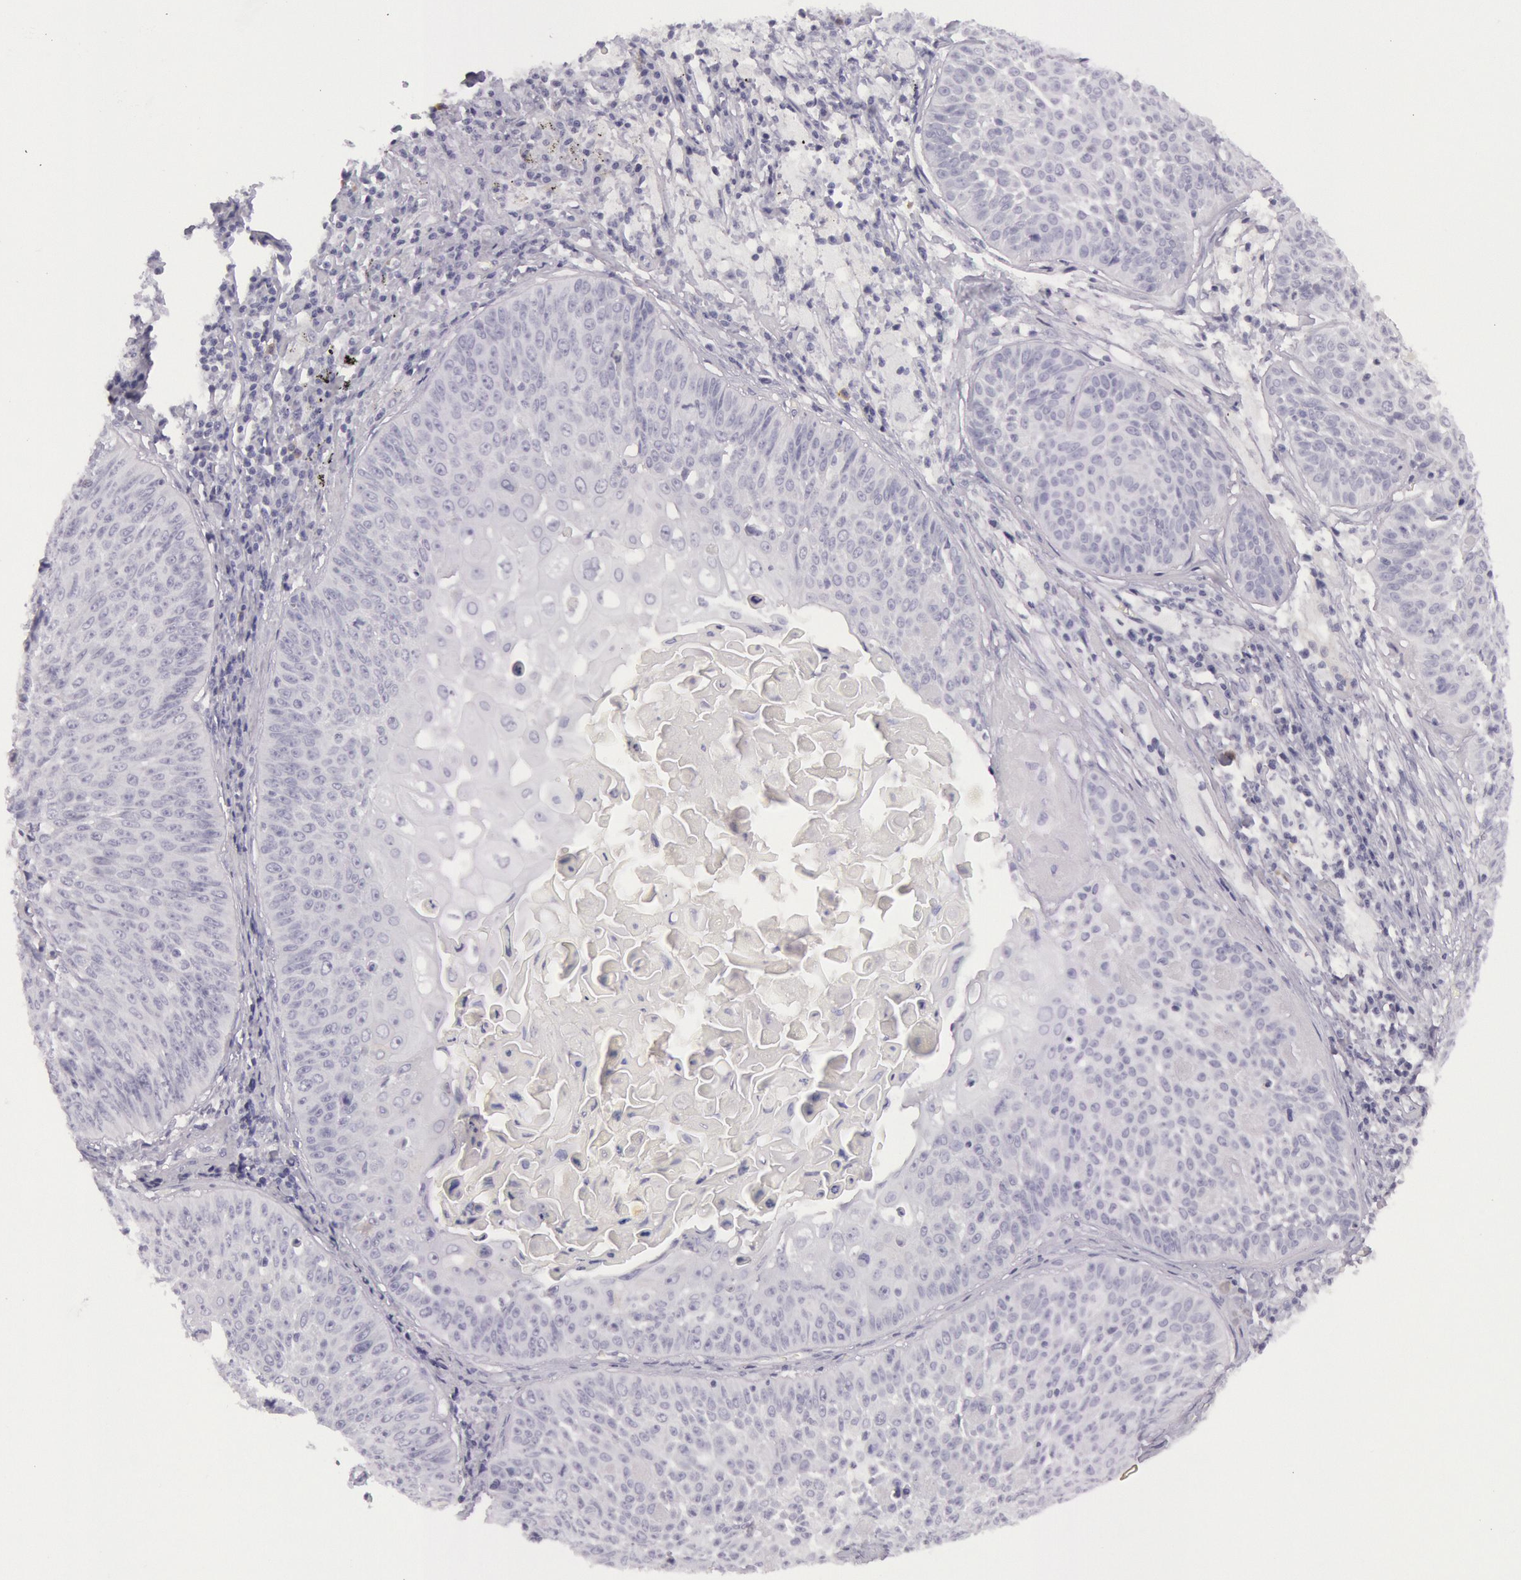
{"staining": {"intensity": "negative", "quantity": "none", "location": "none"}, "tissue": "lung cancer", "cell_type": "Tumor cells", "image_type": "cancer", "snomed": [{"axis": "morphology", "description": "Adenocarcinoma, NOS"}, {"axis": "topography", "description": "Lung"}], "caption": "High magnification brightfield microscopy of lung cancer stained with DAB (3,3'-diaminobenzidine) (brown) and counterstained with hematoxylin (blue): tumor cells show no significant staining. (DAB (3,3'-diaminobenzidine) immunohistochemistry (IHC) with hematoxylin counter stain).", "gene": "CKB", "patient": {"sex": "male", "age": 60}}